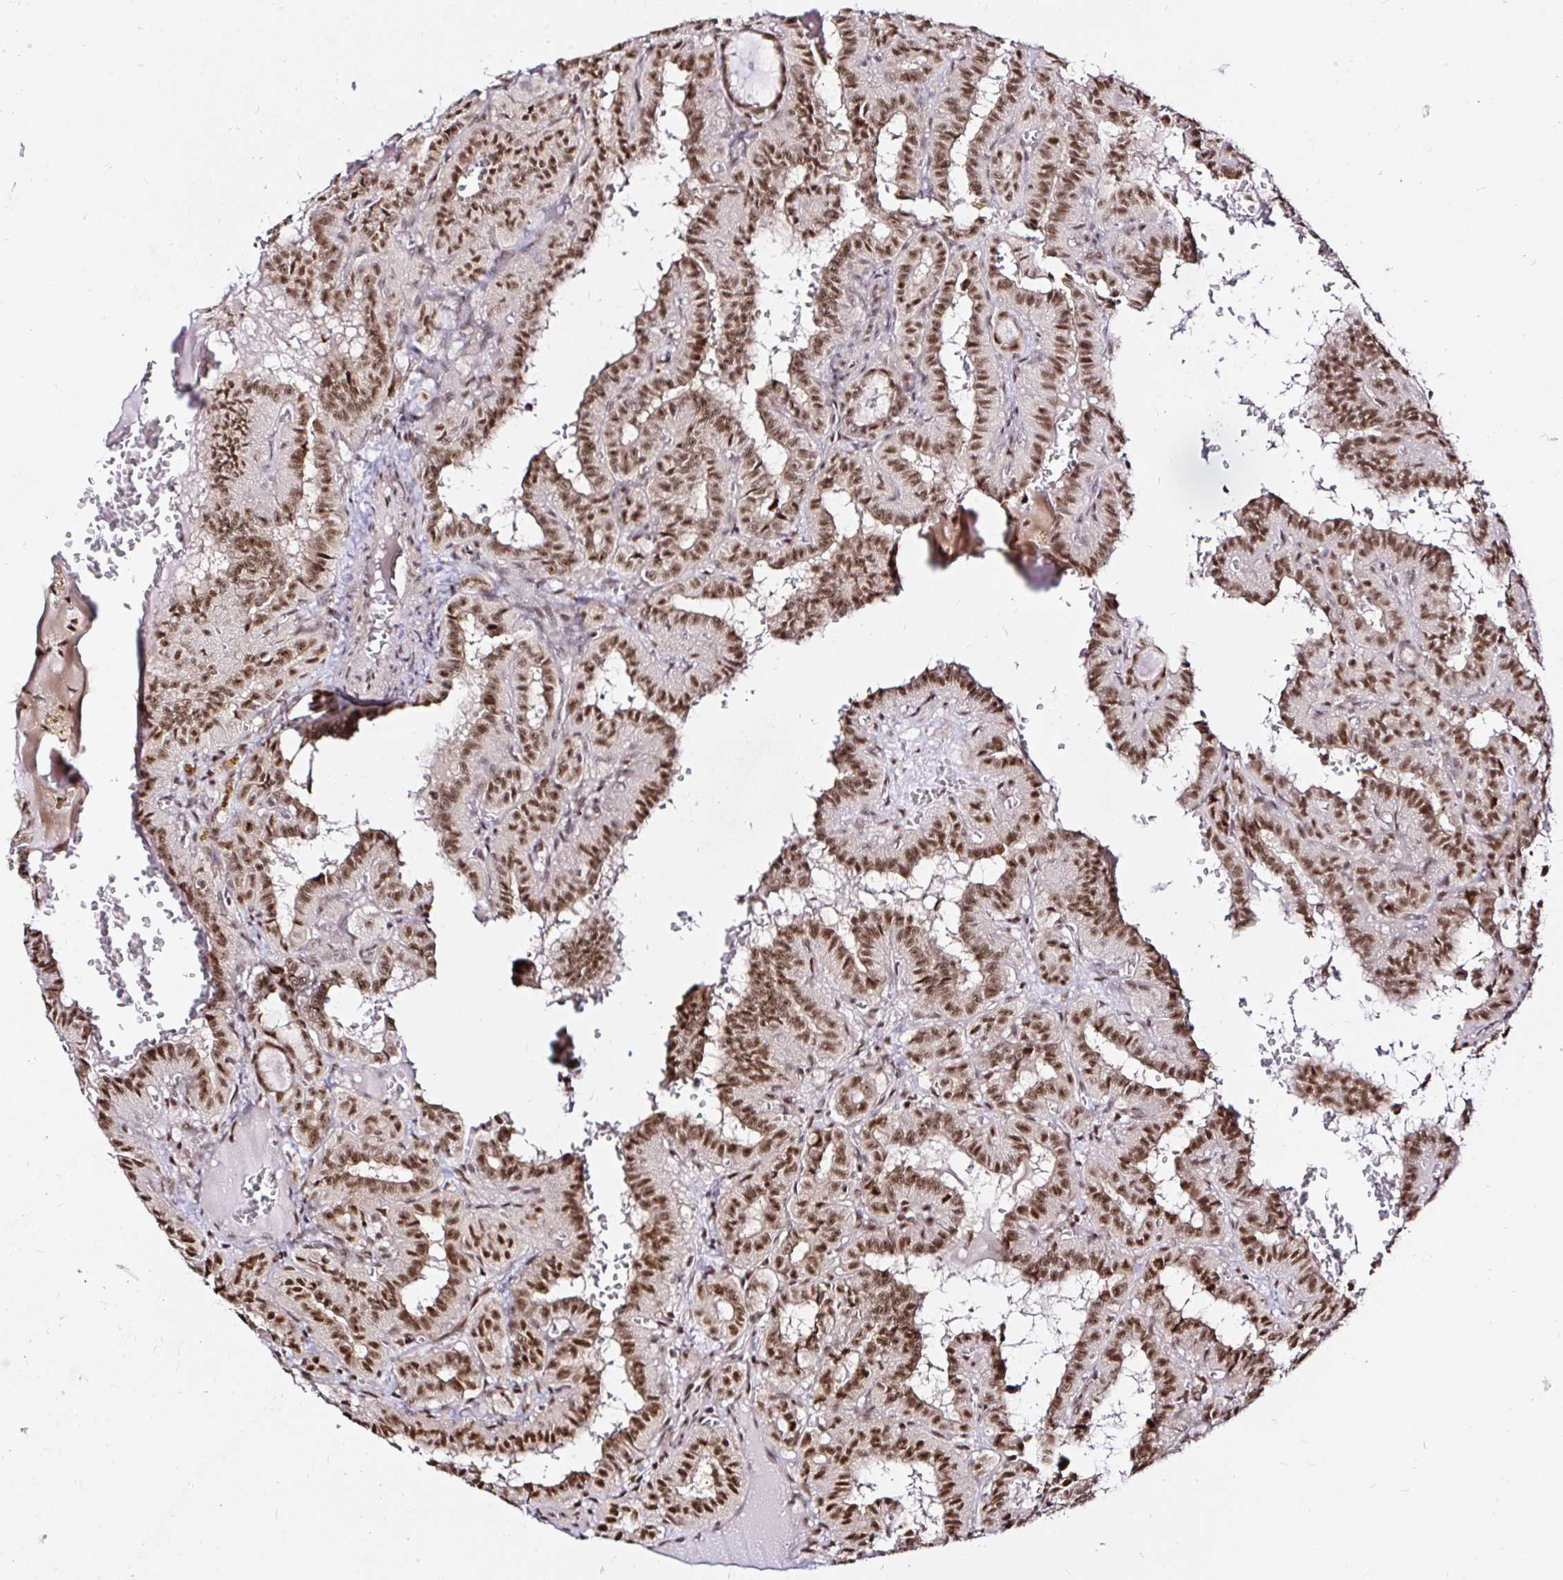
{"staining": {"intensity": "moderate", "quantity": ">75%", "location": "nuclear"}, "tissue": "thyroid cancer", "cell_type": "Tumor cells", "image_type": "cancer", "snomed": [{"axis": "morphology", "description": "Papillary adenocarcinoma, NOS"}, {"axis": "topography", "description": "Thyroid gland"}], "caption": "Immunohistochemistry staining of papillary adenocarcinoma (thyroid), which reveals medium levels of moderate nuclear expression in about >75% of tumor cells indicating moderate nuclear protein staining. The staining was performed using DAB (brown) for protein detection and nuclei were counterstained in hematoxylin (blue).", "gene": "SNRPC", "patient": {"sex": "female", "age": 21}}